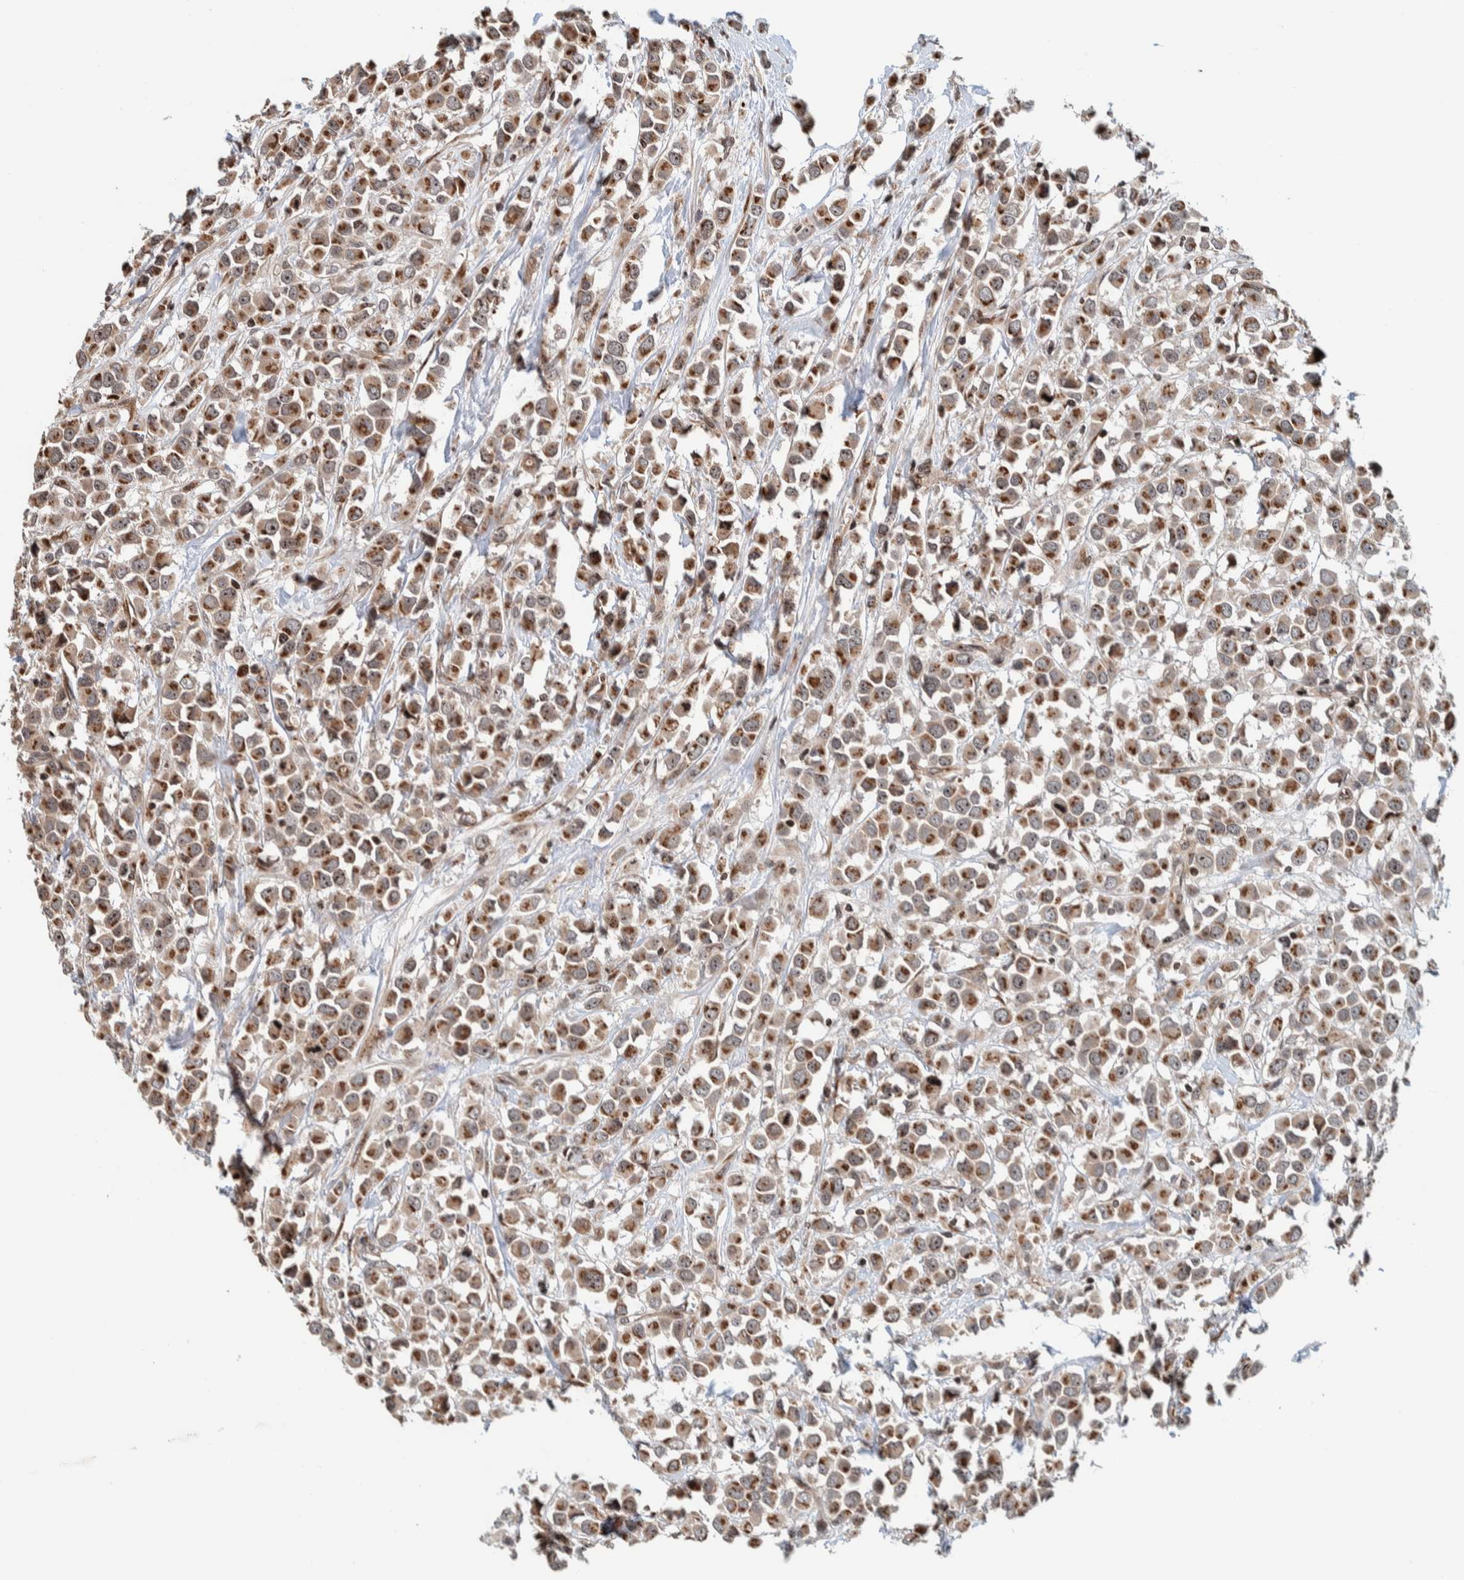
{"staining": {"intensity": "moderate", "quantity": ">75%", "location": "cytoplasmic/membranous"}, "tissue": "breast cancer", "cell_type": "Tumor cells", "image_type": "cancer", "snomed": [{"axis": "morphology", "description": "Duct carcinoma"}, {"axis": "topography", "description": "Breast"}], "caption": "Human breast cancer stained for a protein (brown) demonstrates moderate cytoplasmic/membranous positive positivity in approximately >75% of tumor cells.", "gene": "CCDC182", "patient": {"sex": "female", "age": 61}}